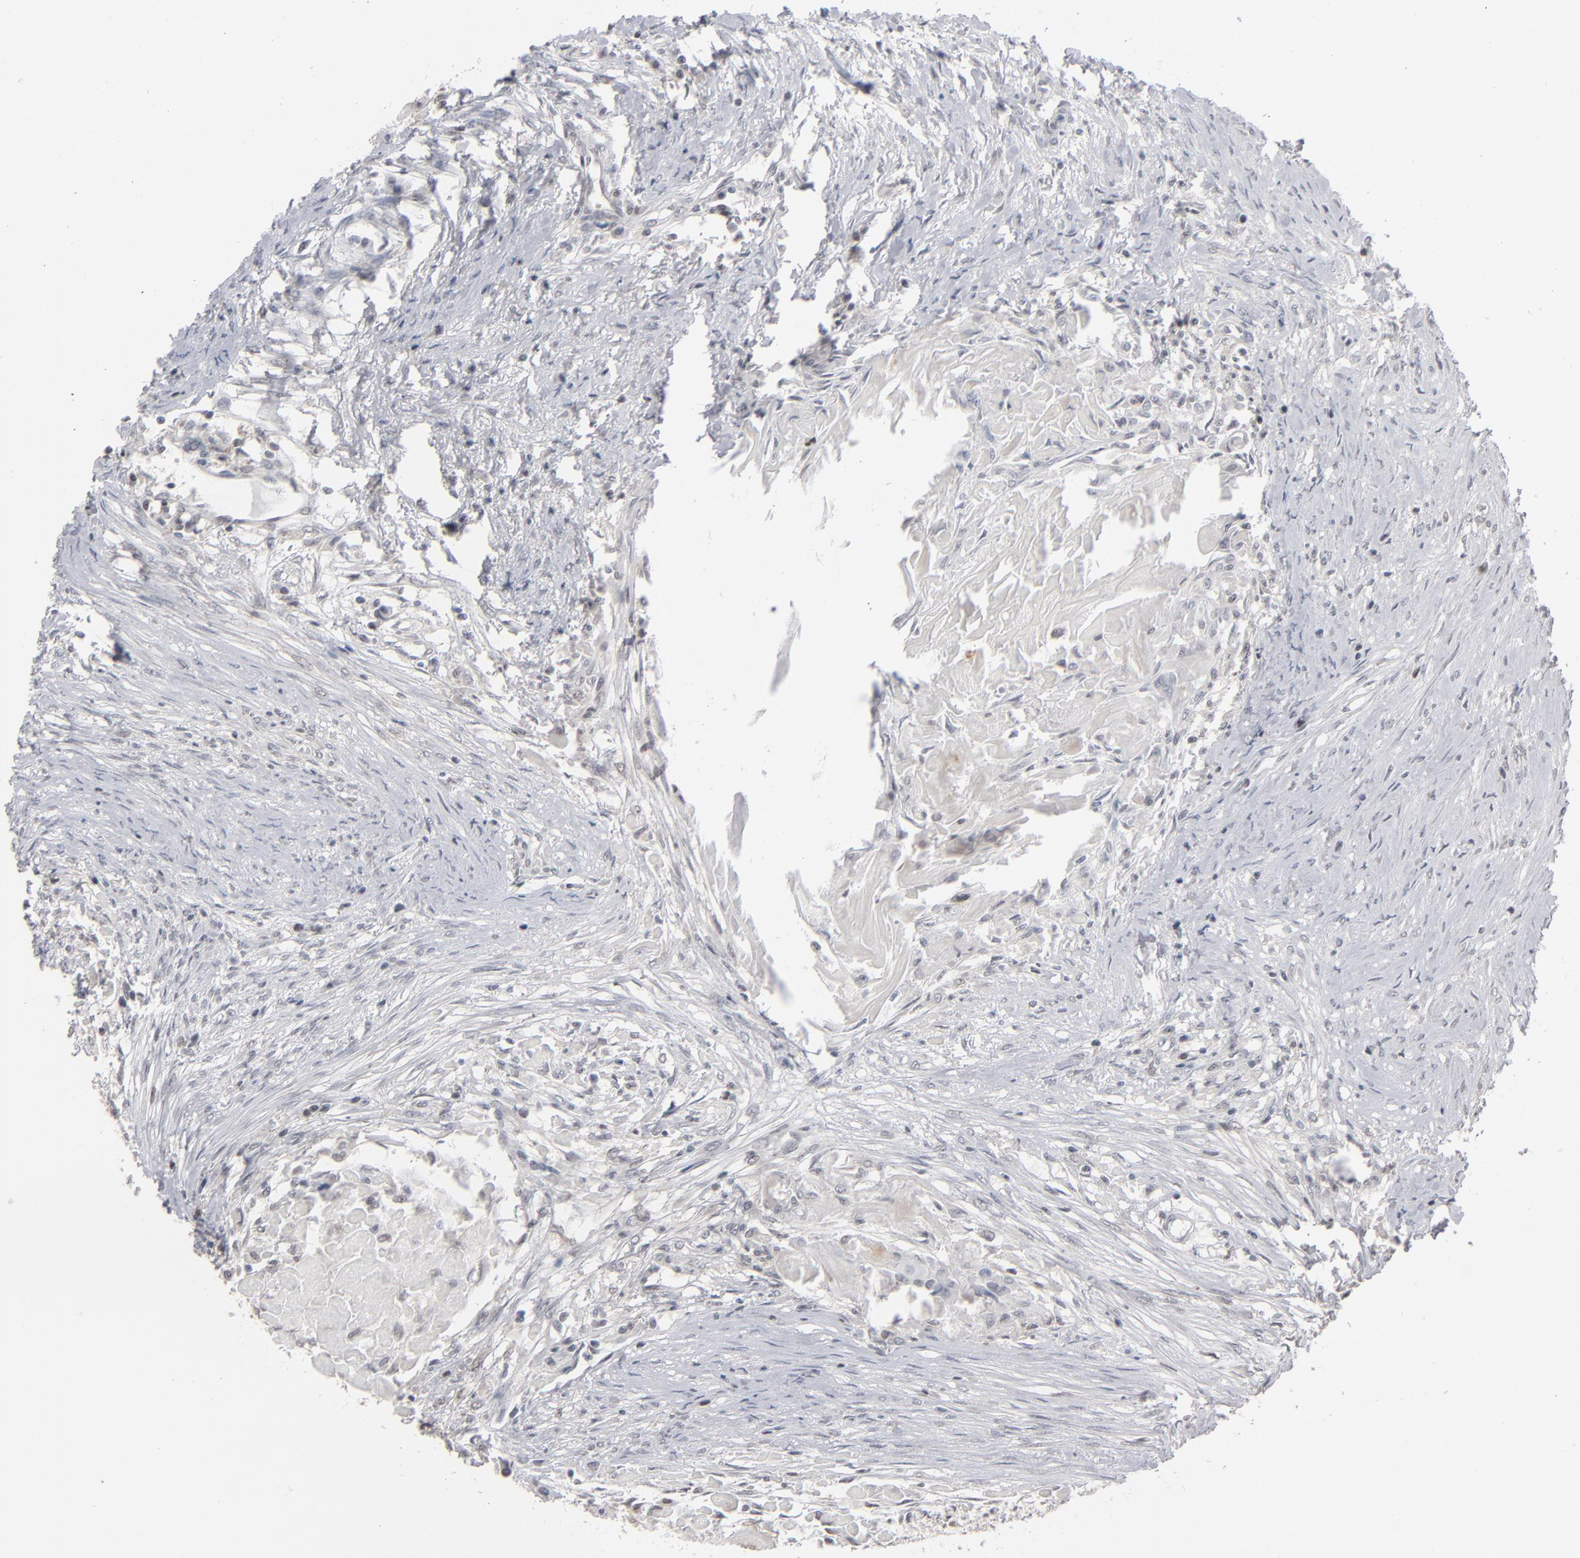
{"staining": {"intensity": "weak", "quantity": "<25%", "location": "nuclear"}, "tissue": "head and neck cancer", "cell_type": "Tumor cells", "image_type": "cancer", "snomed": [{"axis": "morphology", "description": "Squamous cell carcinoma, NOS"}, {"axis": "topography", "description": "Head-Neck"}], "caption": "Immunohistochemistry of head and neck cancer (squamous cell carcinoma) reveals no positivity in tumor cells. (DAB (3,3'-diaminobenzidine) immunohistochemistry with hematoxylin counter stain).", "gene": "IRF9", "patient": {"sex": "male", "age": 64}}